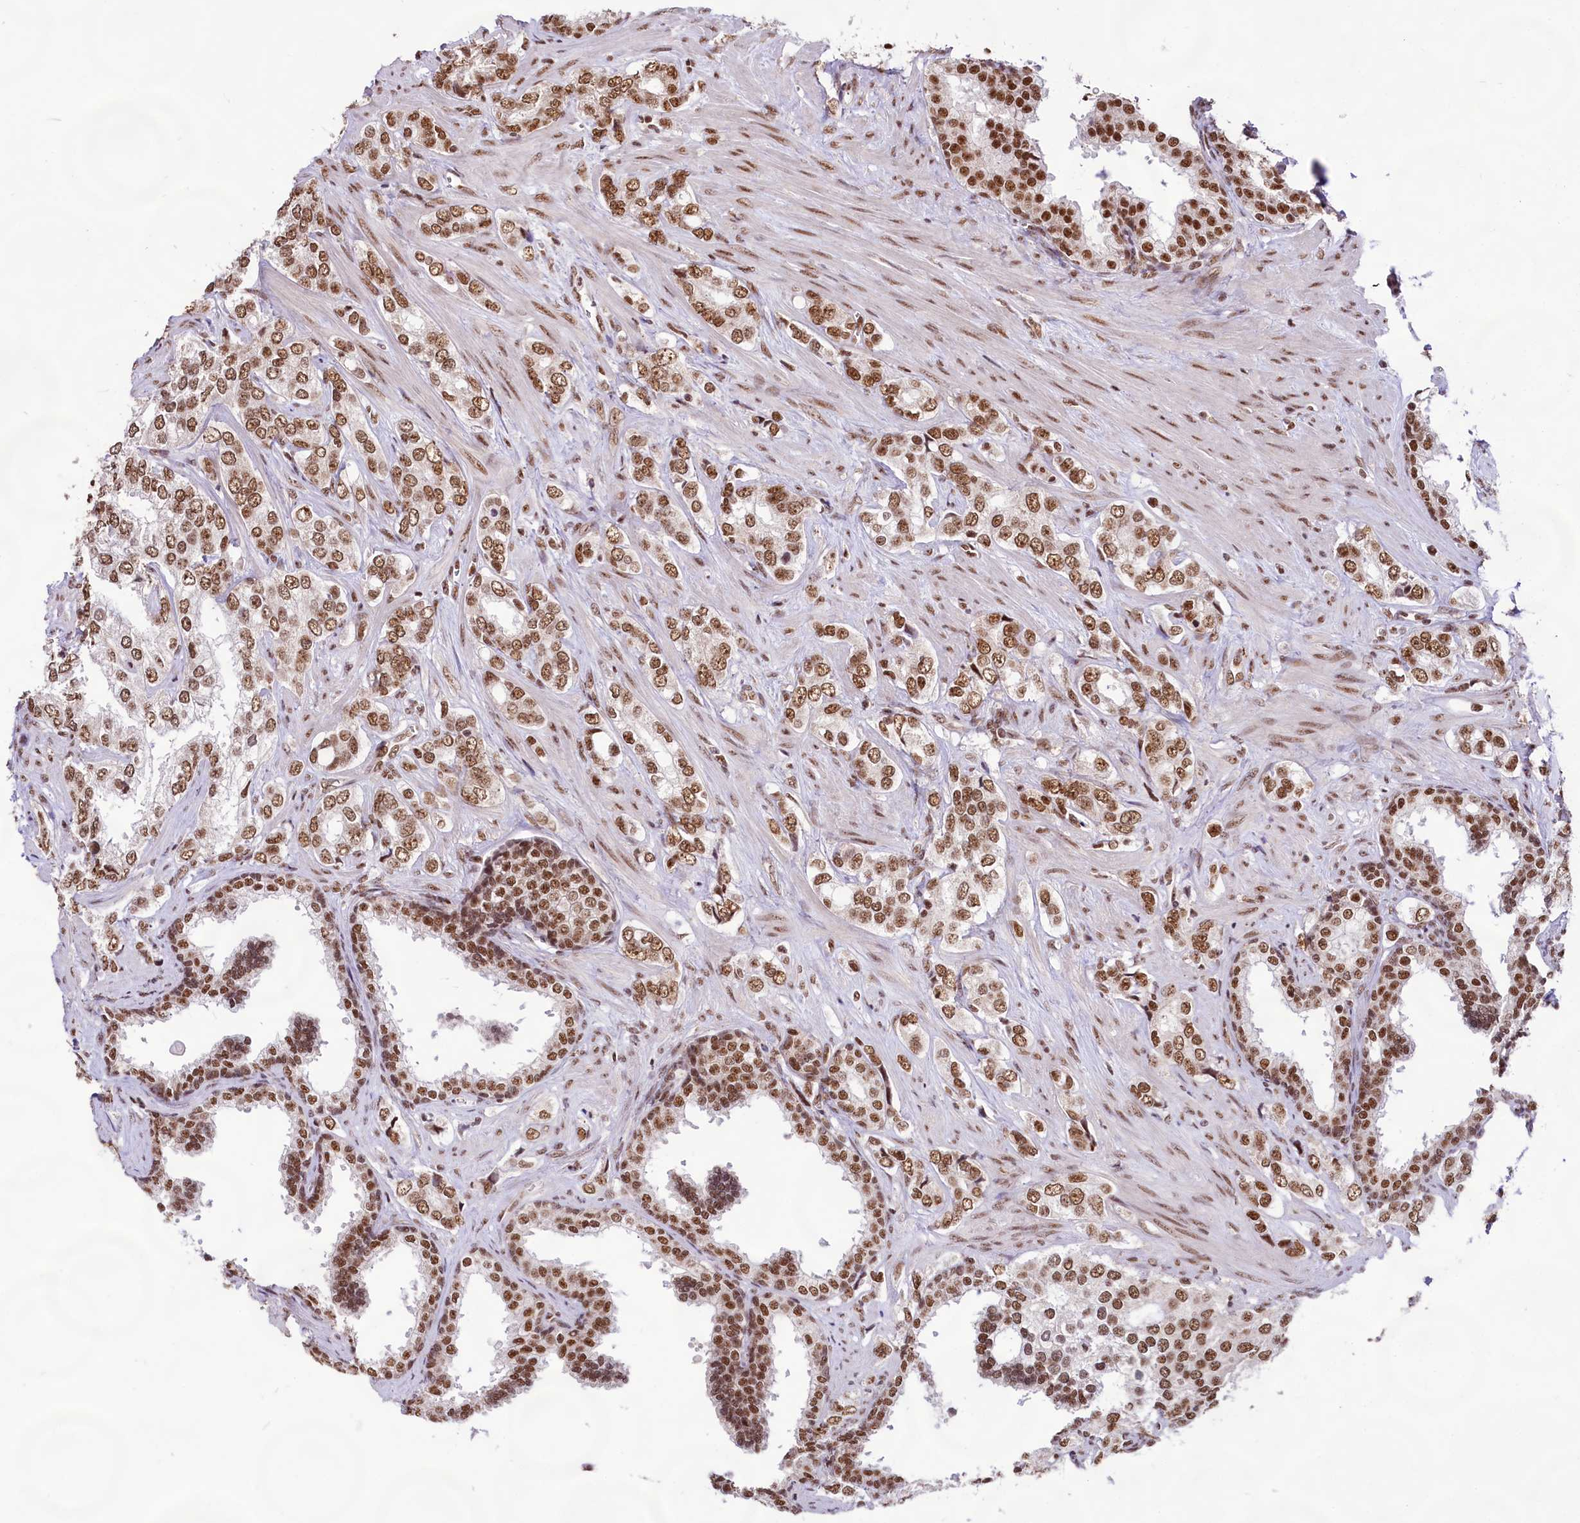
{"staining": {"intensity": "moderate", "quantity": ">75%", "location": "nuclear"}, "tissue": "prostate cancer", "cell_type": "Tumor cells", "image_type": "cancer", "snomed": [{"axis": "morphology", "description": "Adenocarcinoma, High grade"}, {"axis": "topography", "description": "Prostate"}], "caption": "A medium amount of moderate nuclear staining is identified in approximately >75% of tumor cells in prostate high-grade adenocarcinoma tissue.", "gene": "HIRA", "patient": {"sex": "male", "age": 66}}